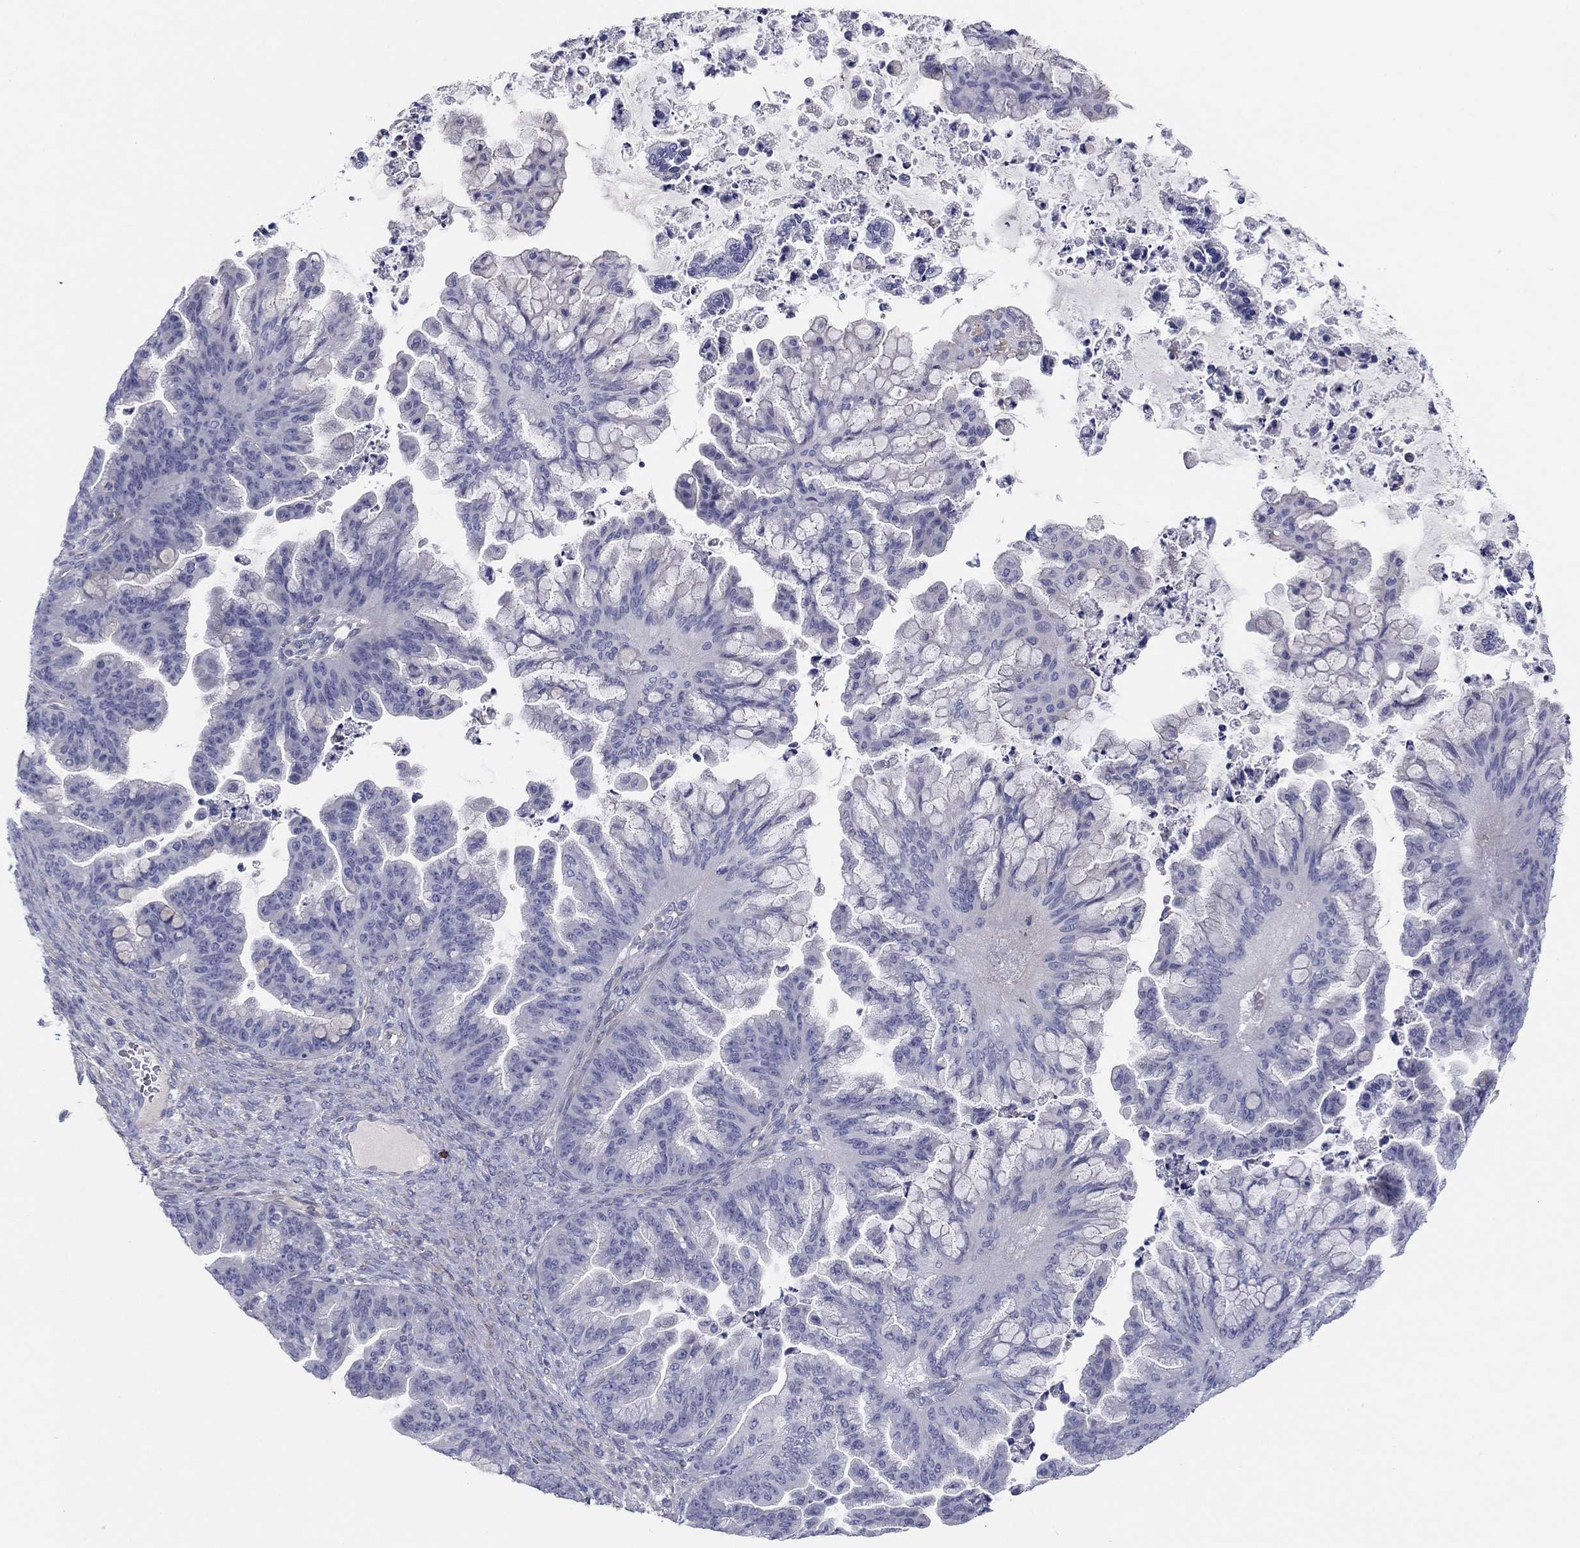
{"staining": {"intensity": "negative", "quantity": "none", "location": "none"}, "tissue": "ovarian cancer", "cell_type": "Tumor cells", "image_type": "cancer", "snomed": [{"axis": "morphology", "description": "Cystadenocarcinoma, mucinous, NOS"}, {"axis": "topography", "description": "Ovary"}], "caption": "Tumor cells show no significant staining in ovarian cancer (mucinous cystadenocarcinoma).", "gene": "SEPTIN3", "patient": {"sex": "female", "age": 67}}